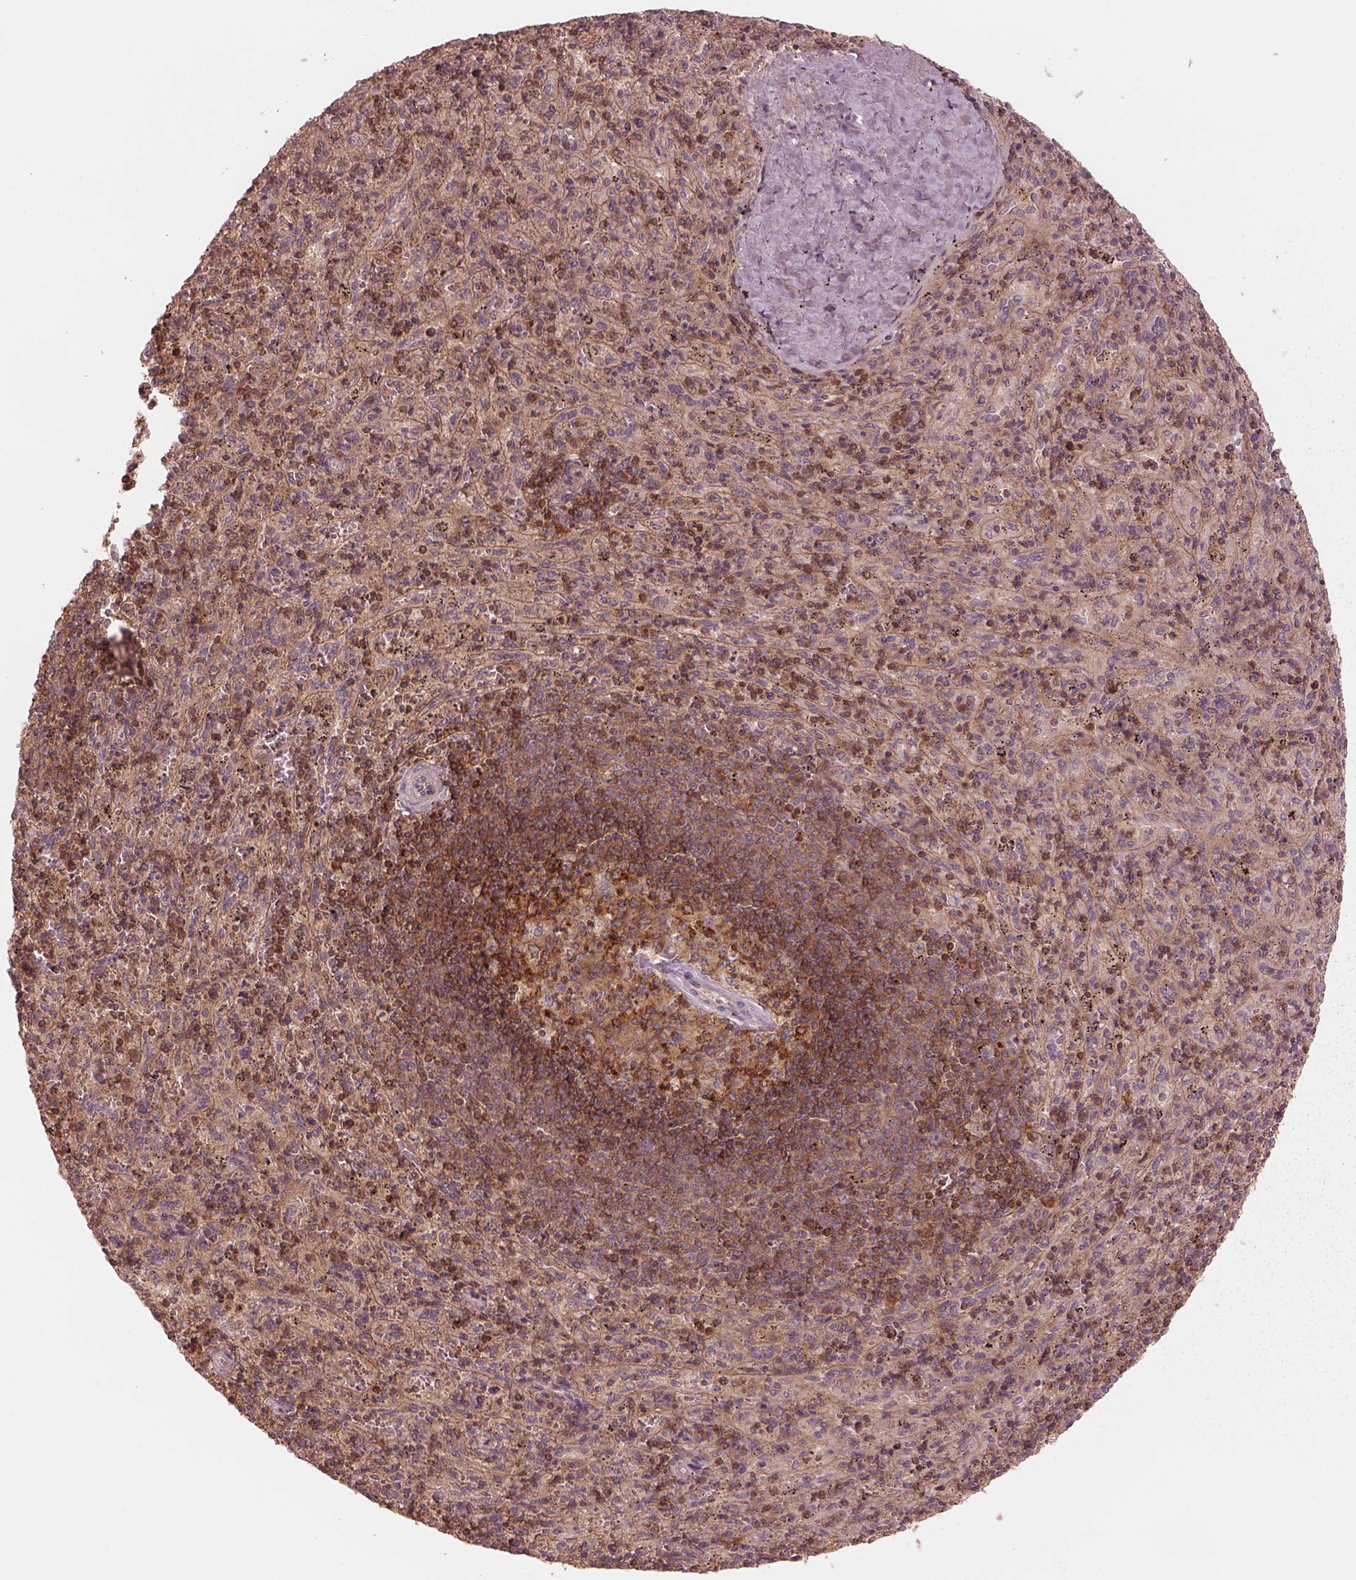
{"staining": {"intensity": "moderate", "quantity": "25%-75%", "location": "cytoplasmic/membranous"}, "tissue": "spleen", "cell_type": "Cells in red pulp", "image_type": "normal", "snomed": [{"axis": "morphology", "description": "Normal tissue, NOS"}, {"axis": "topography", "description": "Spleen"}], "caption": "A medium amount of moderate cytoplasmic/membranous expression is appreciated in approximately 25%-75% of cells in red pulp in unremarkable spleen.", "gene": "FAM107B", "patient": {"sex": "male", "age": 57}}